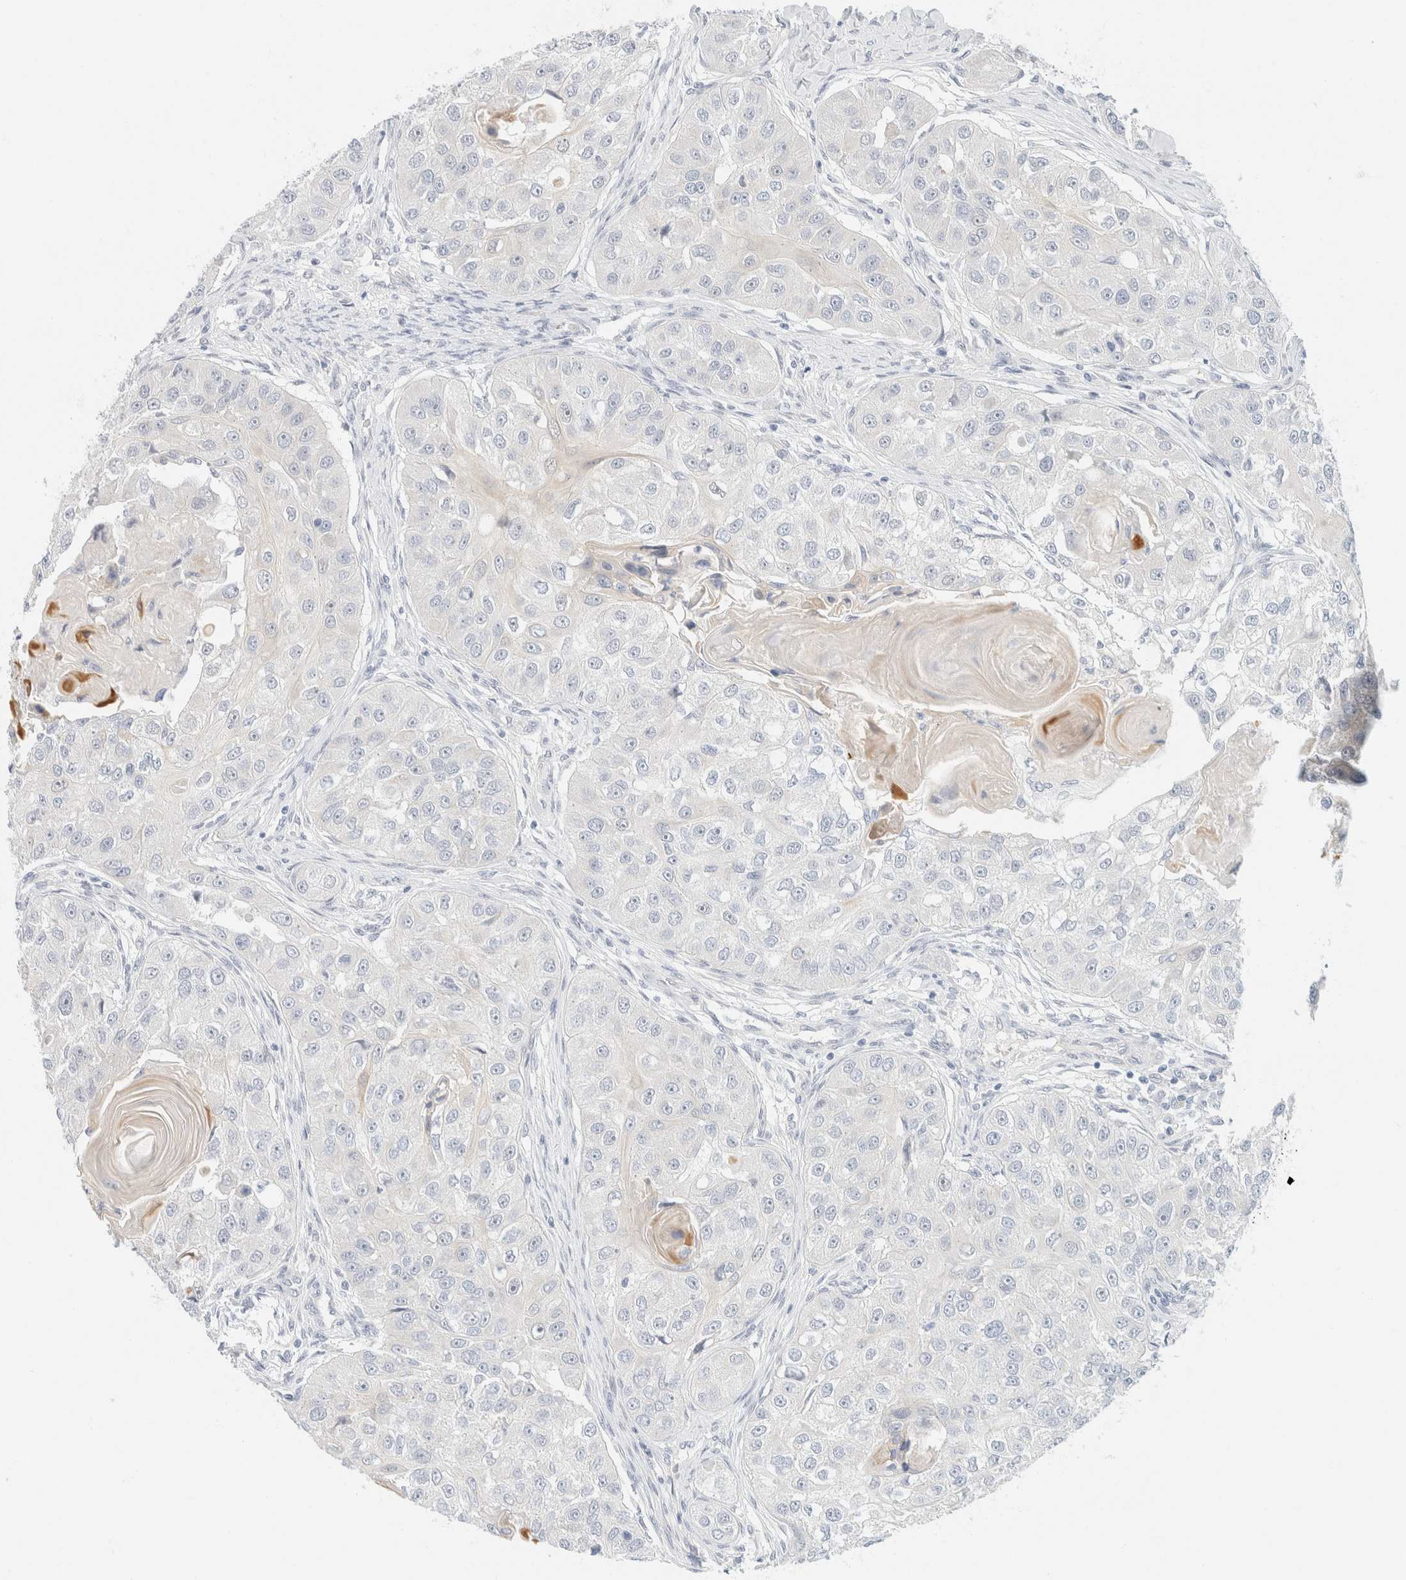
{"staining": {"intensity": "negative", "quantity": "none", "location": "none"}, "tissue": "head and neck cancer", "cell_type": "Tumor cells", "image_type": "cancer", "snomed": [{"axis": "morphology", "description": "Normal tissue, NOS"}, {"axis": "morphology", "description": "Squamous cell carcinoma, NOS"}, {"axis": "topography", "description": "Skeletal muscle"}, {"axis": "topography", "description": "Head-Neck"}], "caption": "Tumor cells are negative for brown protein staining in head and neck cancer (squamous cell carcinoma).", "gene": "KRT20", "patient": {"sex": "male", "age": 51}}